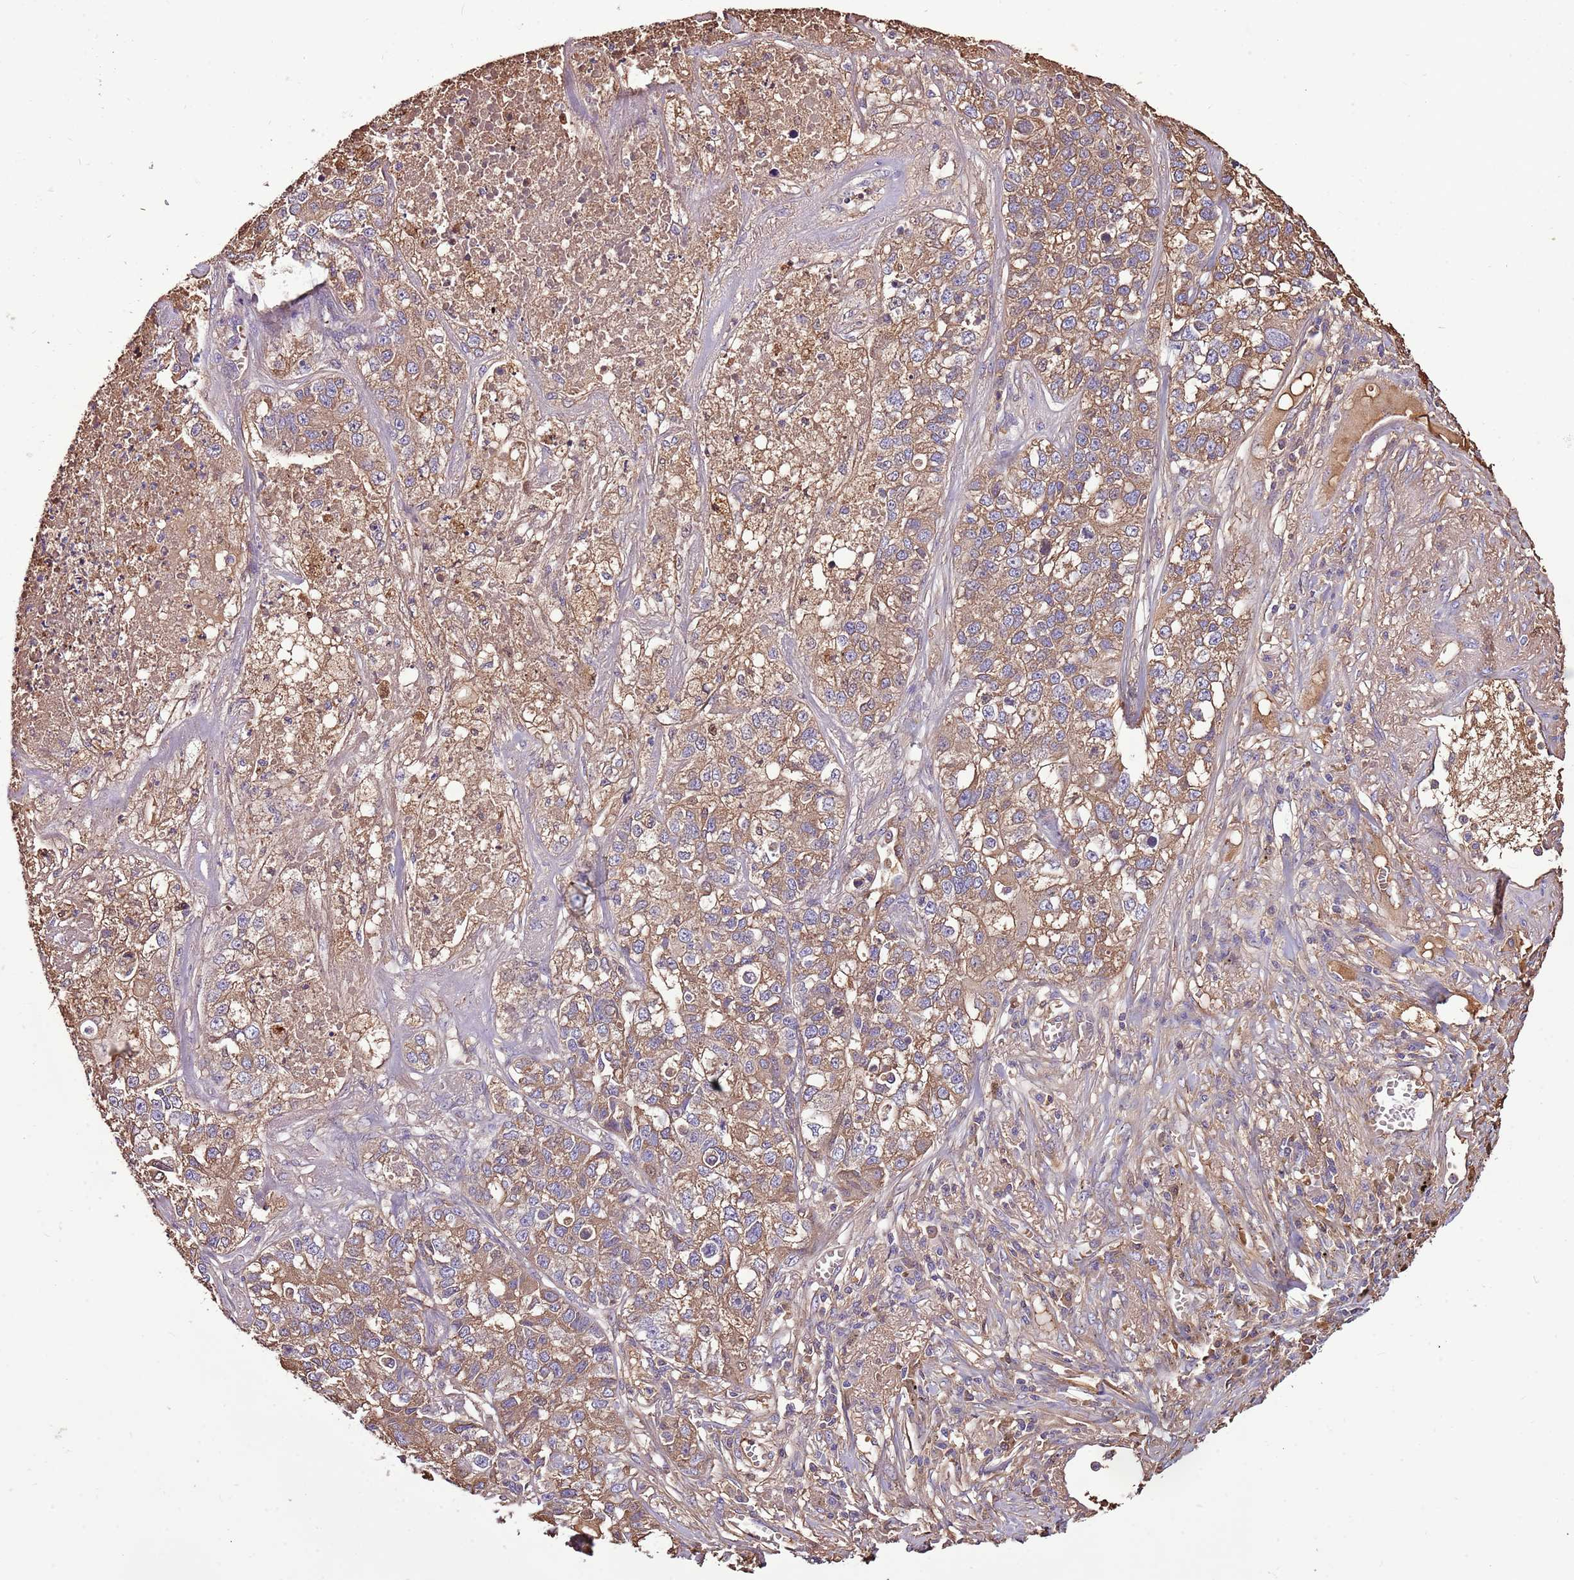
{"staining": {"intensity": "moderate", "quantity": ">75%", "location": "cytoplasmic/membranous"}, "tissue": "lung cancer", "cell_type": "Tumor cells", "image_type": "cancer", "snomed": [{"axis": "morphology", "description": "Adenocarcinoma, NOS"}, {"axis": "topography", "description": "Lung"}], "caption": "Protein staining demonstrates moderate cytoplasmic/membranous staining in about >75% of tumor cells in lung adenocarcinoma. (DAB (3,3'-diaminobenzidine) IHC with brightfield microscopy, high magnification).", "gene": "DENR", "patient": {"sex": "male", "age": 49}}